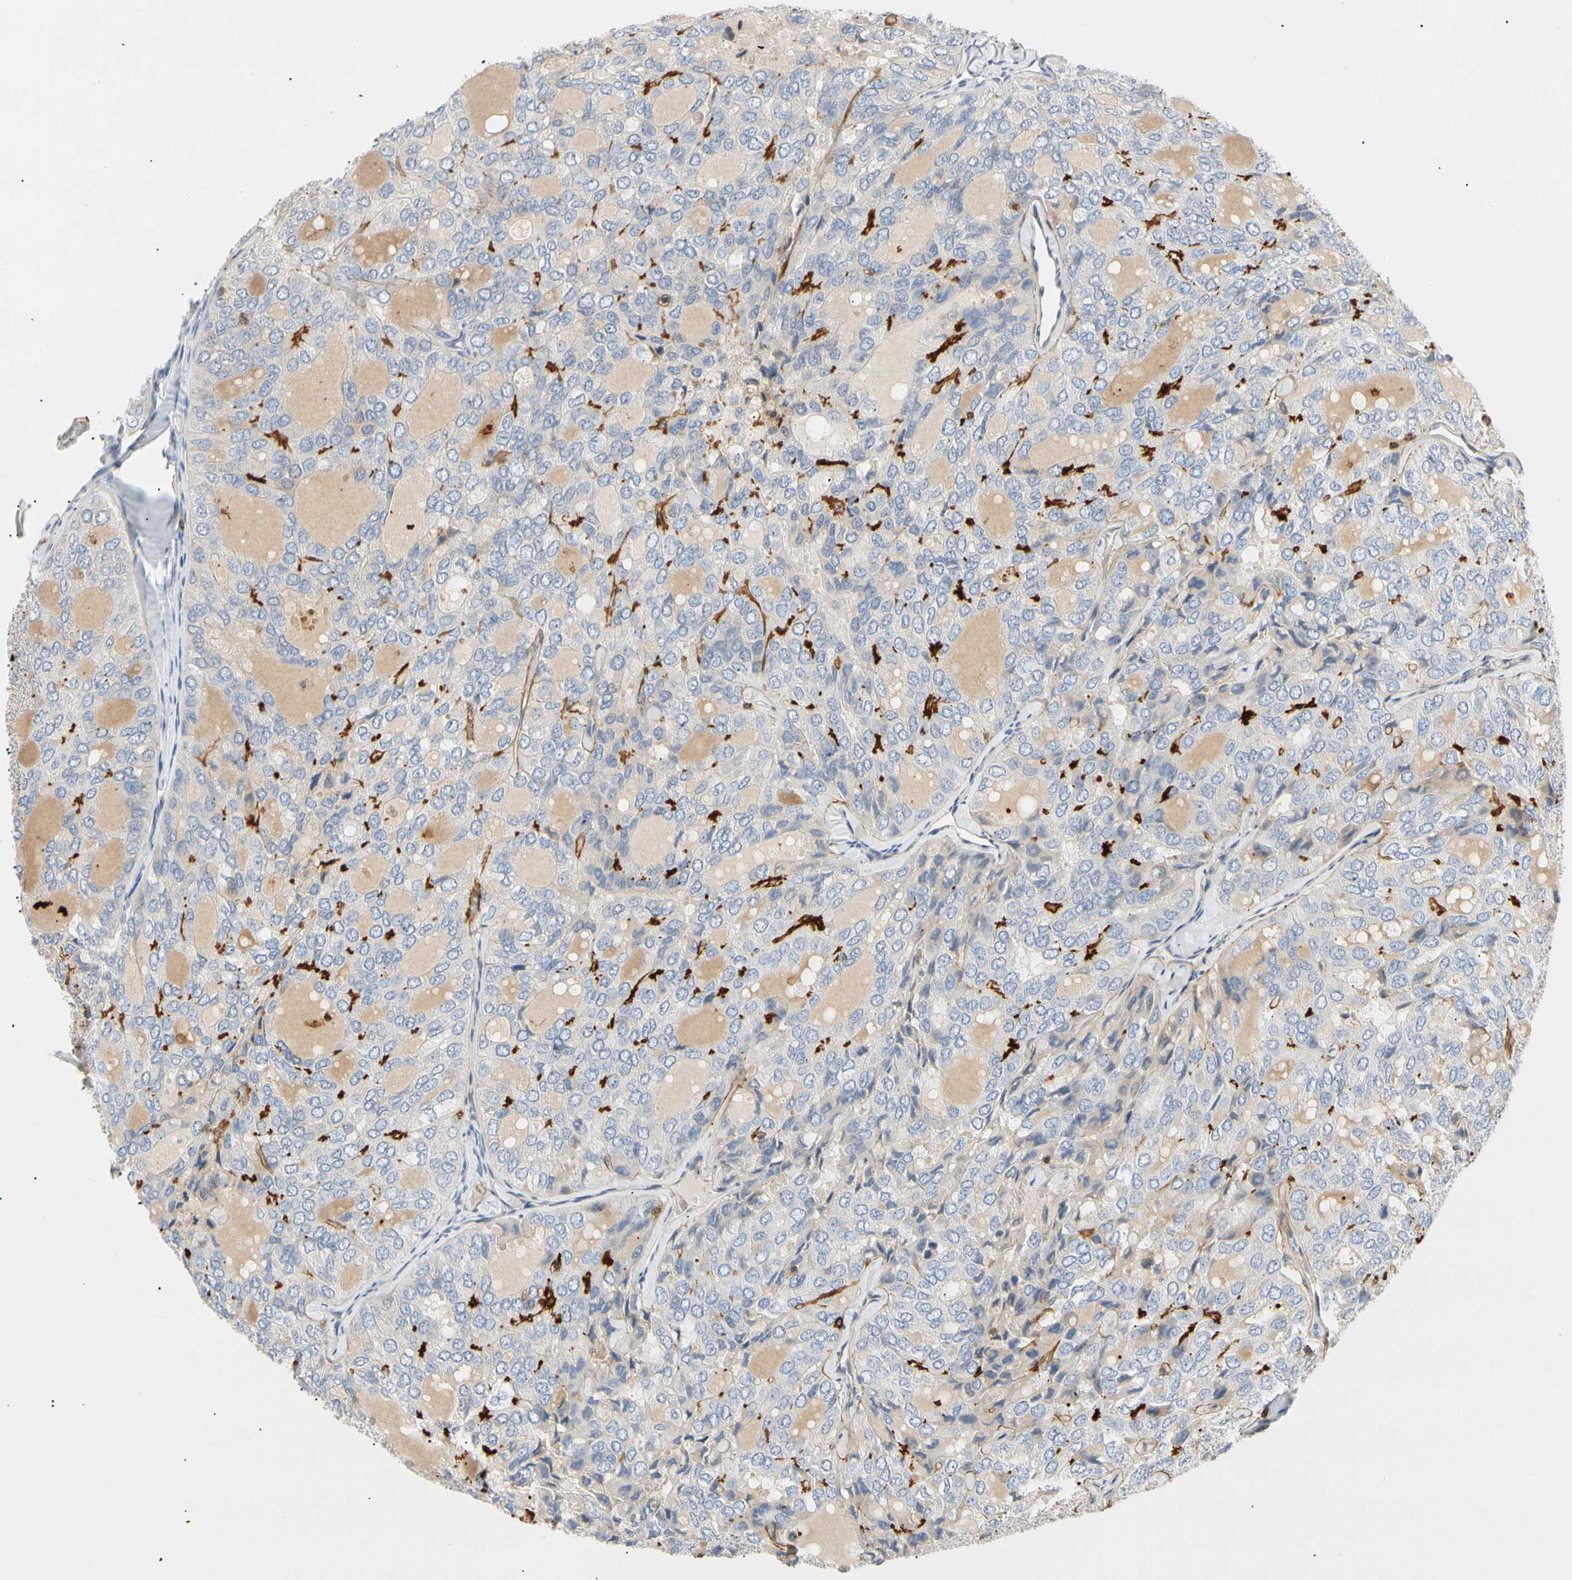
{"staining": {"intensity": "moderate", "quantity": "<25%", "location": "cytoplasmic/membranous"}, "tissue": "thyroid cancer", "cell_type": "Tumor cells", "image_type": "cancer", "snomed": [{"axis": "morphology", "description": "Follicular adenoma carcinoma, NOS"}, {"axis": "topography", "description": "Thyroid gland"}], "caption": "Immunohistochemical staining of human thyroid follicular adenoma carcinoma reveals low levels of moderate cytoplasmic/membranous staining in about <25% of tumor cells. Using DAB (brown) and hematoxylin (blue) stains, captured at high magnification using brightfield microscopy.", "gene": "TNFRSF18", "patient": {"sex": "male", "age": 75}}